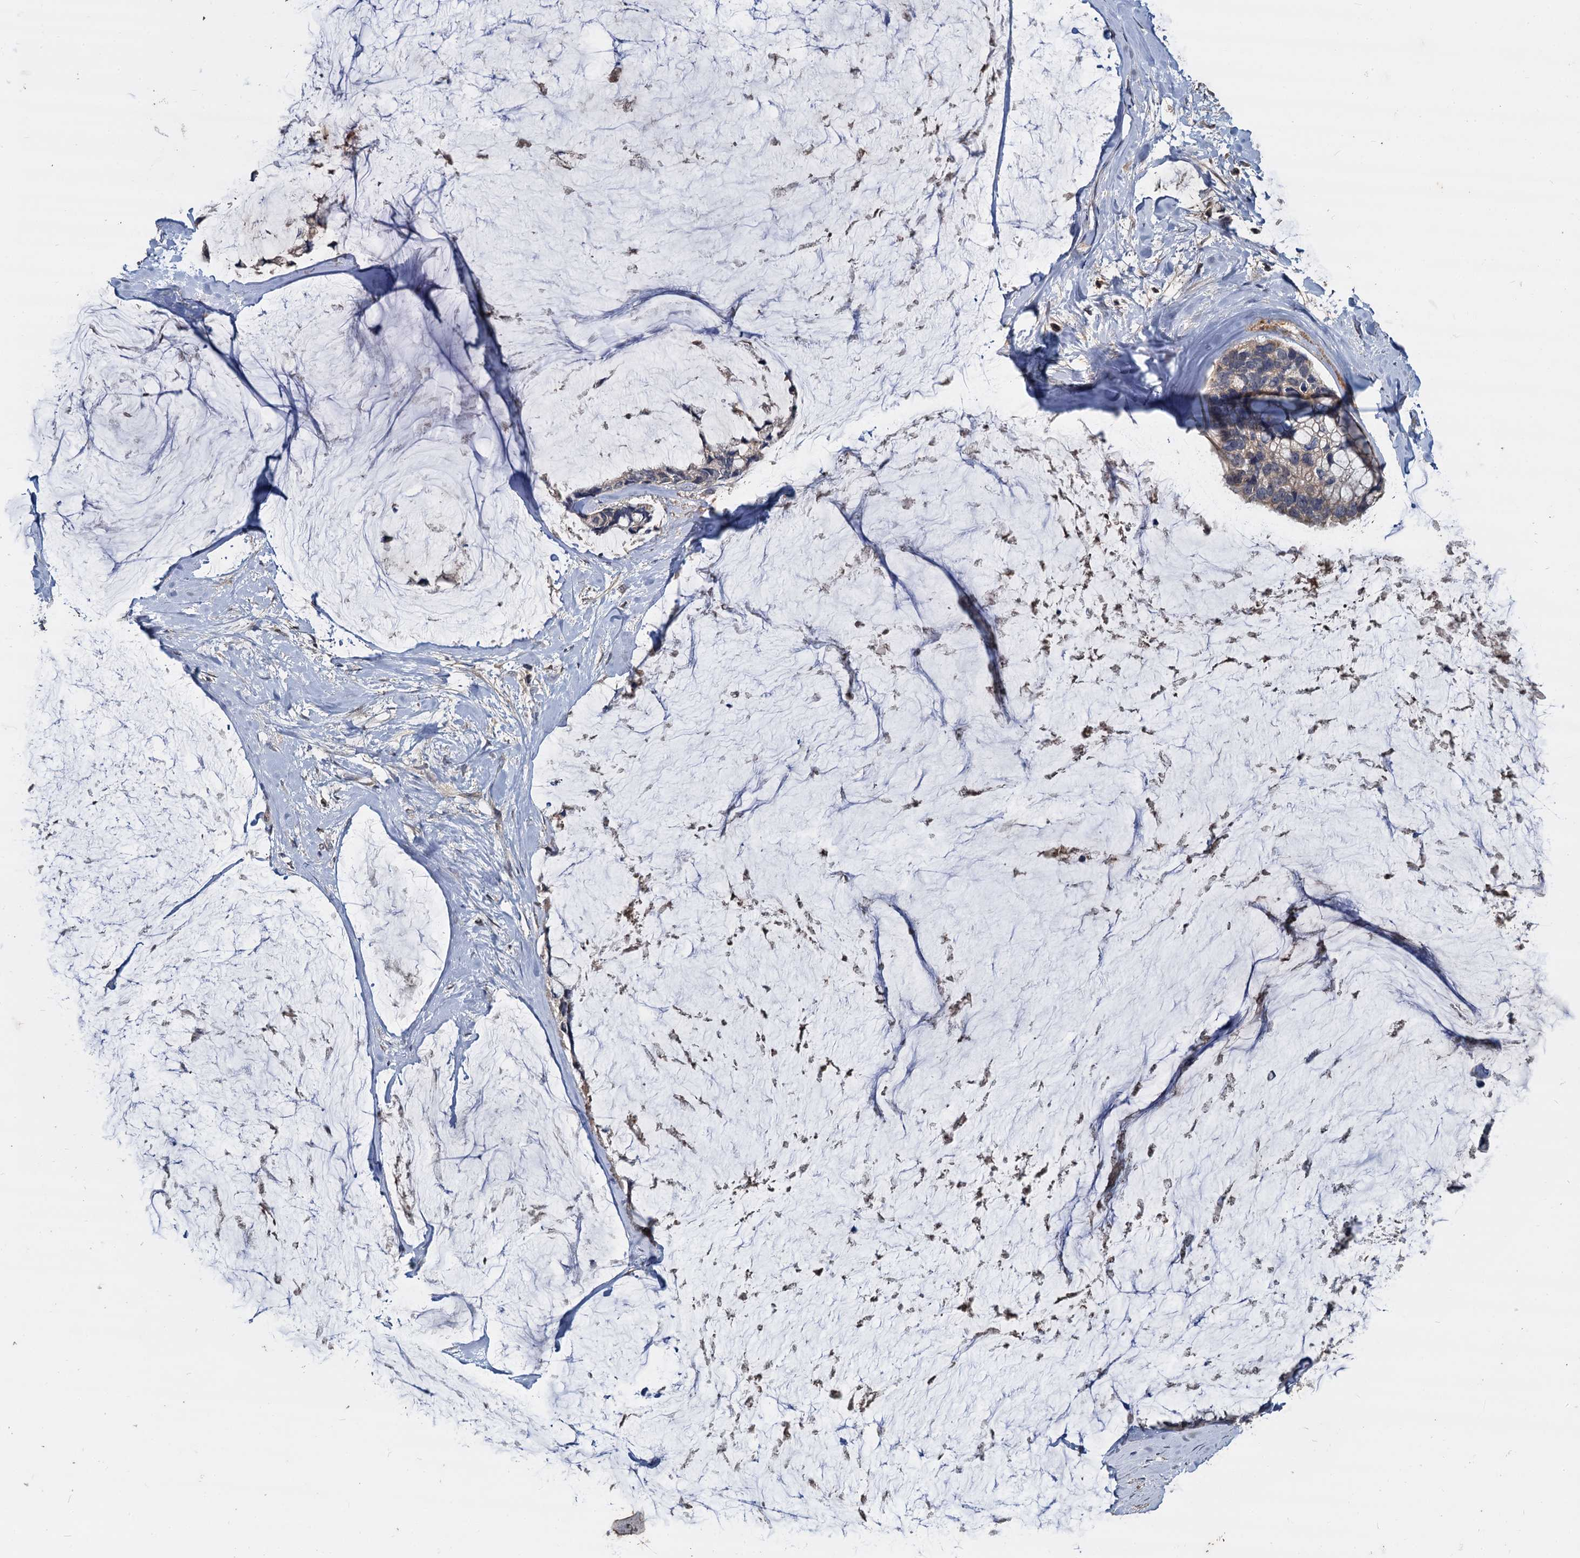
{"staining": {"intensity": "weak", "quantity": "25%-75%", "location": "cytoplasmic/membranous"}, "tissue": "ovarian cancer", "cell_type": "Tumor cells", "image_type": "cancer", "snomed": [{"axis": "morphology", "description": "Cystadenocarcinoma, mucinous, NOS"}, {"axis": "topography", "description": "Ovary"}], "caption": "Ovarian mucinous cystadenocarcinoma tissue exhibits weak cytoplasmic/membranous positivity in about 25%-75% of tumor cells", "gene": "CCDC184", "patient": {"sex": "female", "age": 39}}